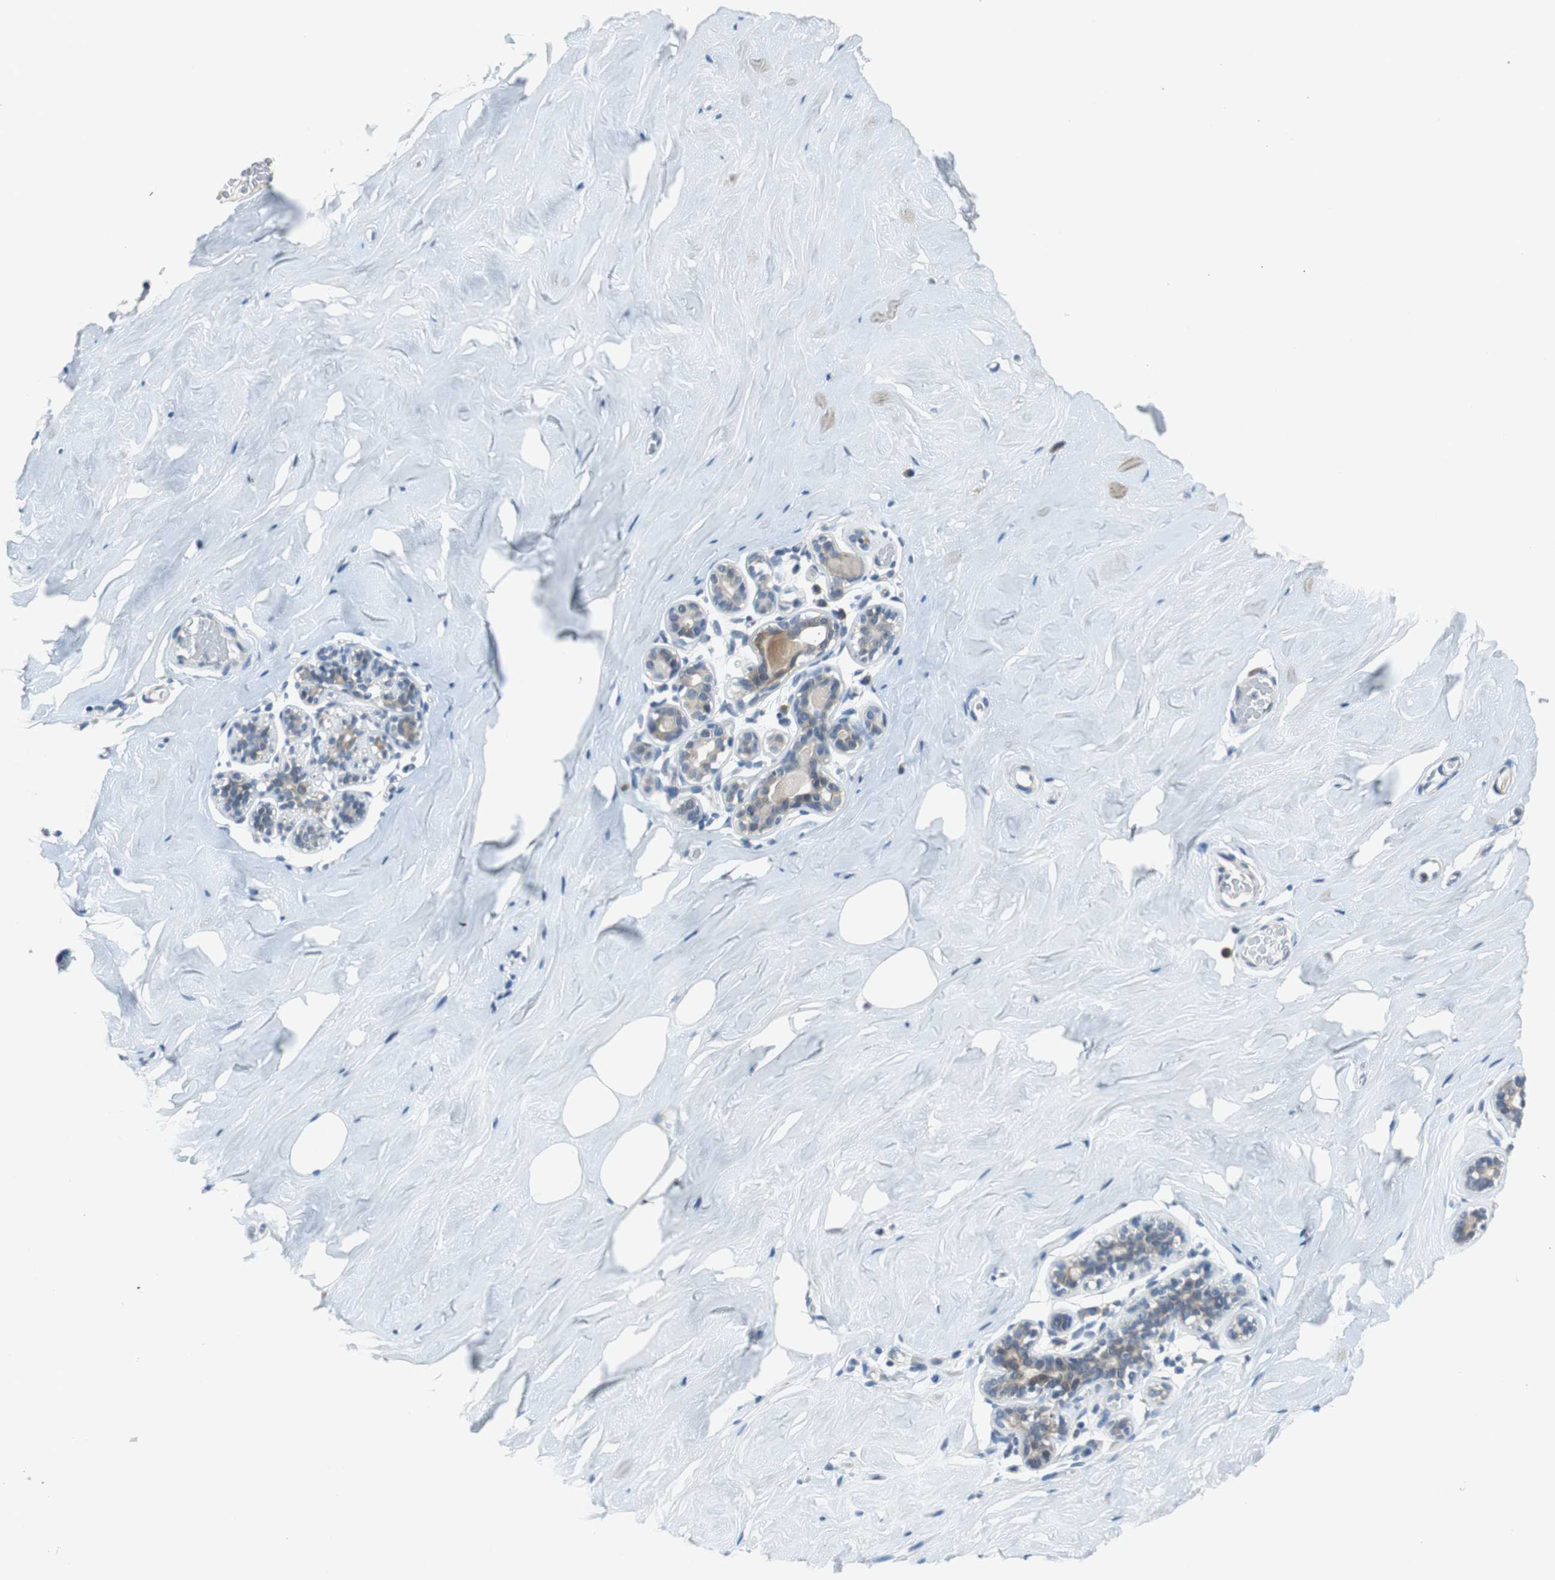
{"staining": {"intensity": "negative", "quantity": "none", "location": "none"}, "tissue": "breast", "cell_type": "Adipocytes", "image_type": "normal", "snomed": [{"axis": "morphology", "description": "Normal tissue, NOS"}, {"axis": "topography", "description": "Breast"}], "caption": "Immunohistochemistry (IHC) photomicrograph of unremarkable breast: human breast stained with DAB (3,3'-diaminobenzidine) shows no significant protein positivity in adipocytes. (Stains: DAB (3,3'-diaminobenzidine) immunohistochemistry with hematoxylin counter stain, Microscopy: brightfield microscopy at high magnification).", "gene": "GLCCI1", "patient": {"sex": "female", "age": 75}}